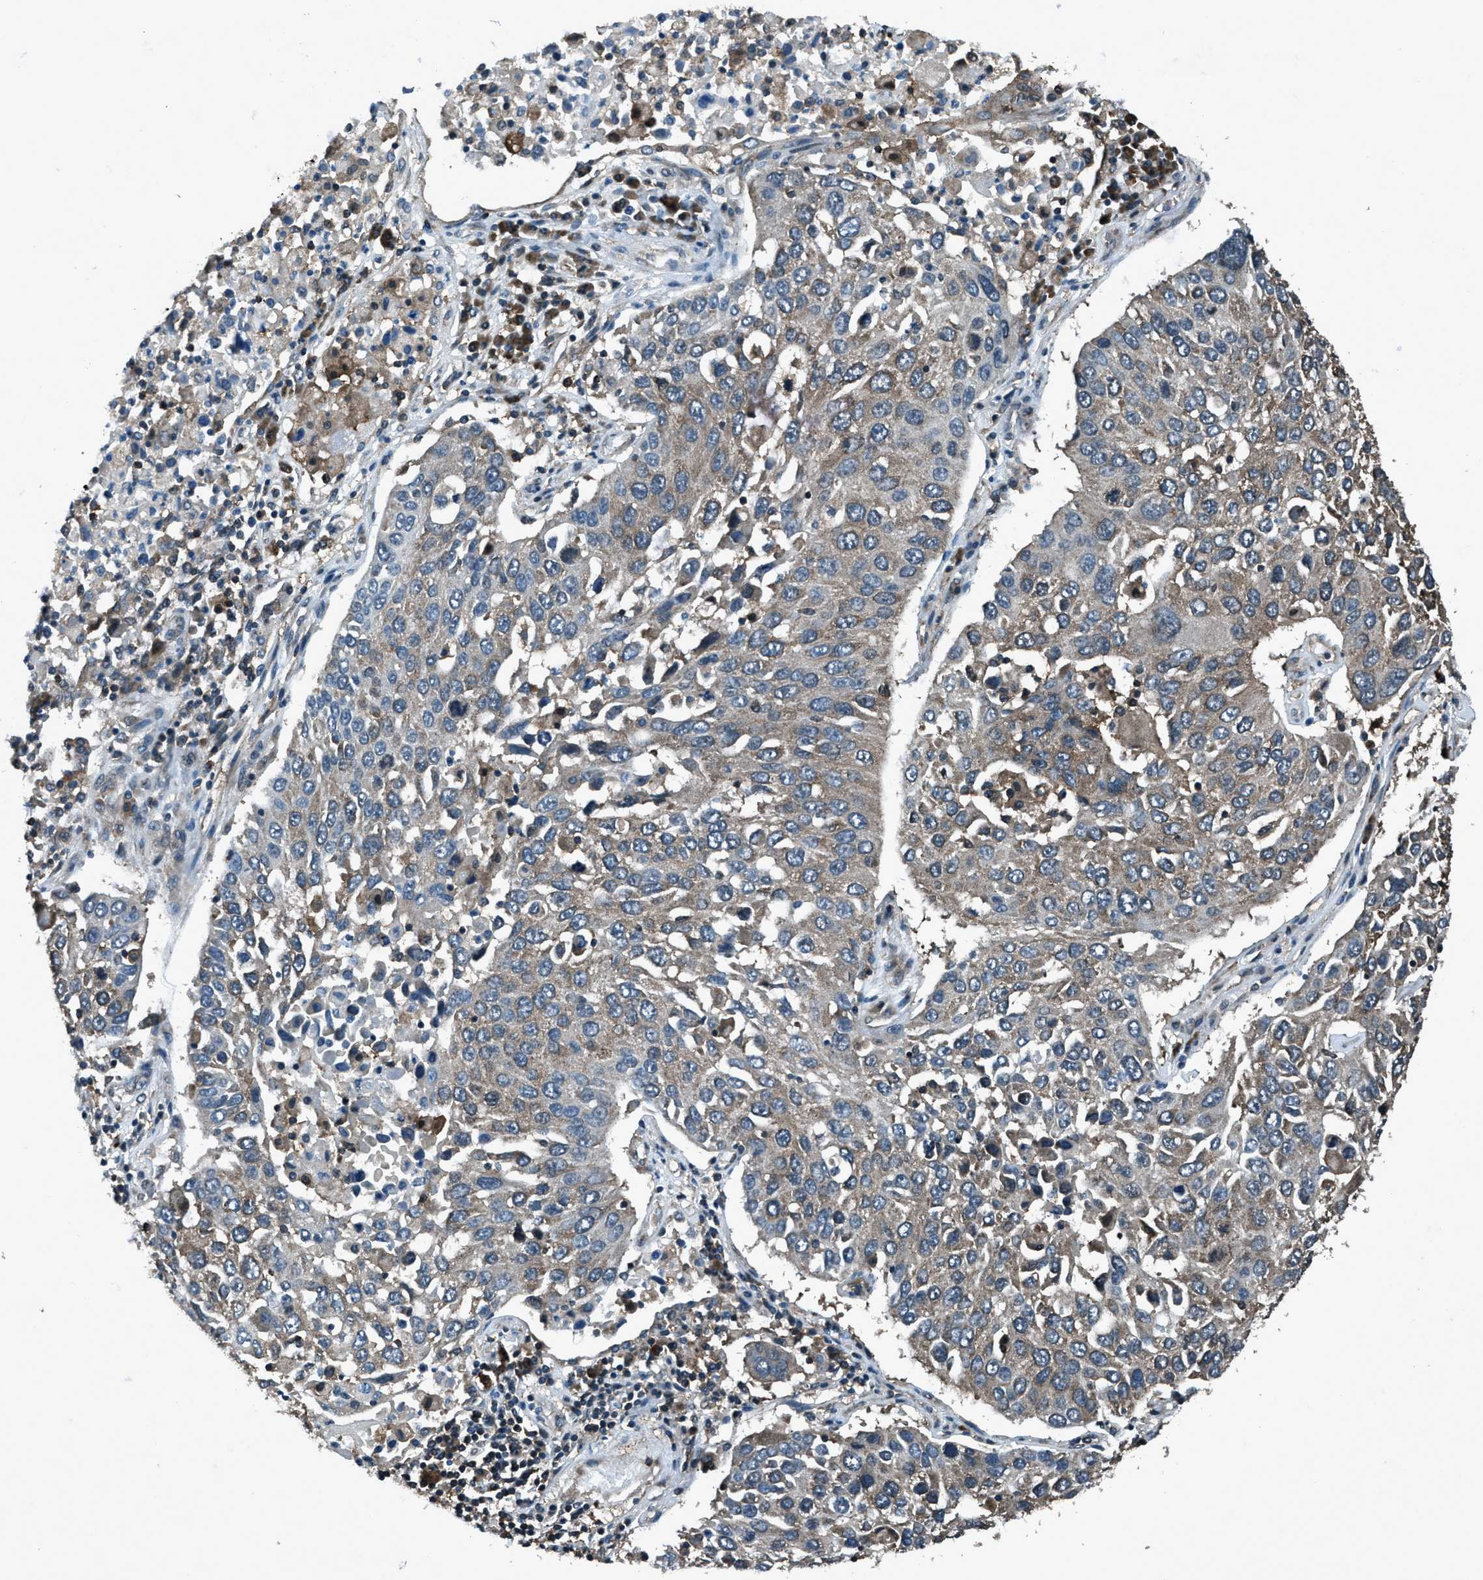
{"staining": {"intensity": "weak", "quantity": ">75%", "location": "cytoplasmic/membranous"}, "tissue": "lung cancer", "cell_type": "Tumor cells", "image_type": "cancer", "snomed": [{"axis": "morphology", "description": "Squamous cell carcinoma, NOS"}, {"axis": "topography", "description": "Lung"}], "caption": "IHC staining of lung squamous cell carcinoma, which reveals low levels of weak cytoplasmic/membranous staining in about >75% of tumor cells indicating weak cytoplasmic/membranous protein positivity. The staining was performed using DAB (brown) for protein detection and nuclei were counterstained in hematoxylin (blue).", "gene": "TRIM4", "patient": {"sex": "male", "age": 65}}